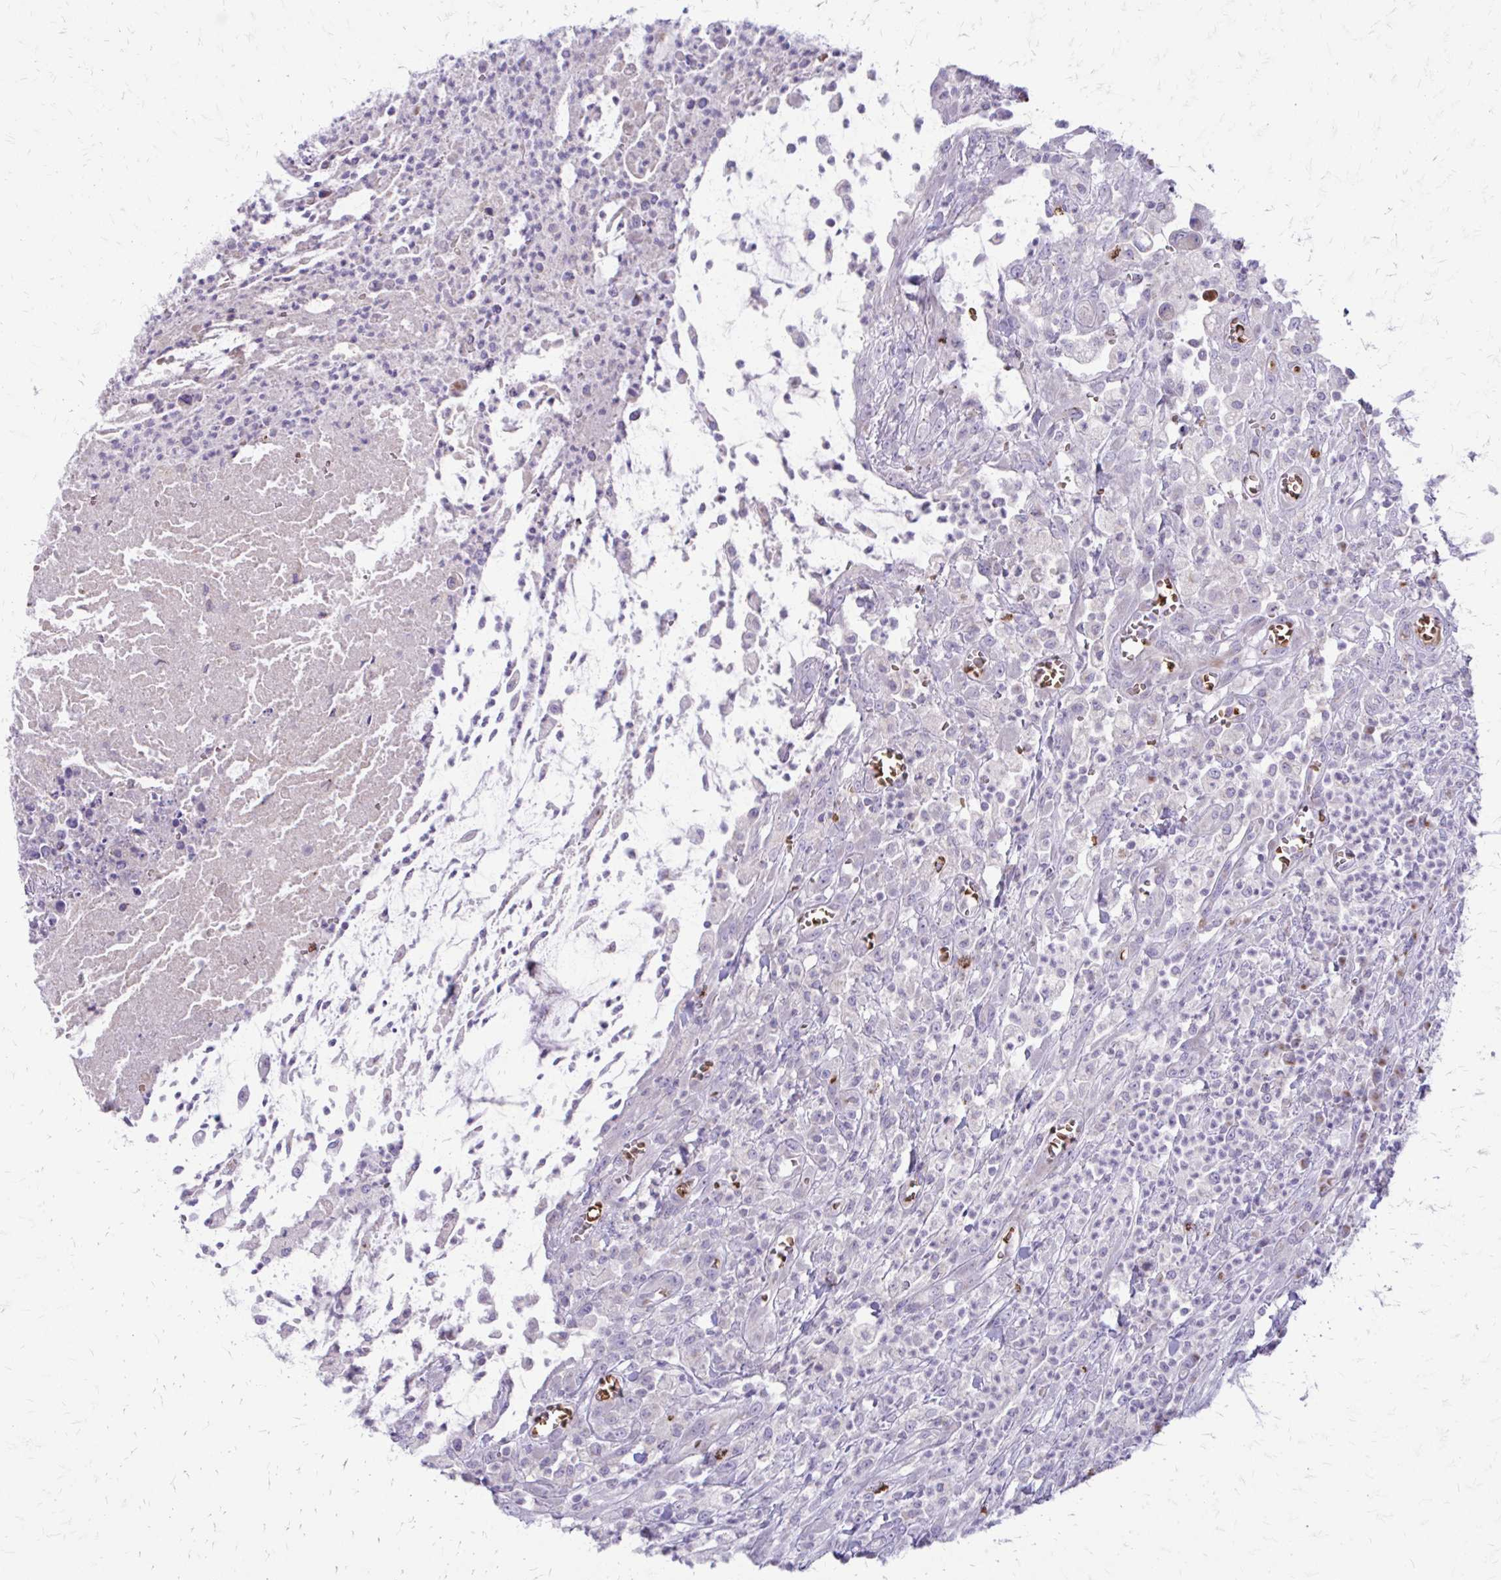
{"staining": {"intensity": "negative", "quantity": "none", "location": "none"}, "tissue": "colorectal cancer", "cell_type": "Tumor cells", "image_type": "cancer", "snomed": [{"axis": "morphology", "description": "Adenocarcinoma, NOS"}, {"axis": "topography", "description": "Colon"}], "caption": "There is no significant positivity in tumor cells of adenocarcinoma (colorectal). (Brightfield microscopy of DAB immunohistochemistry at high magnification).", "gene": "FUNDC2", "patient": {"sex": "male", "age": 65}}